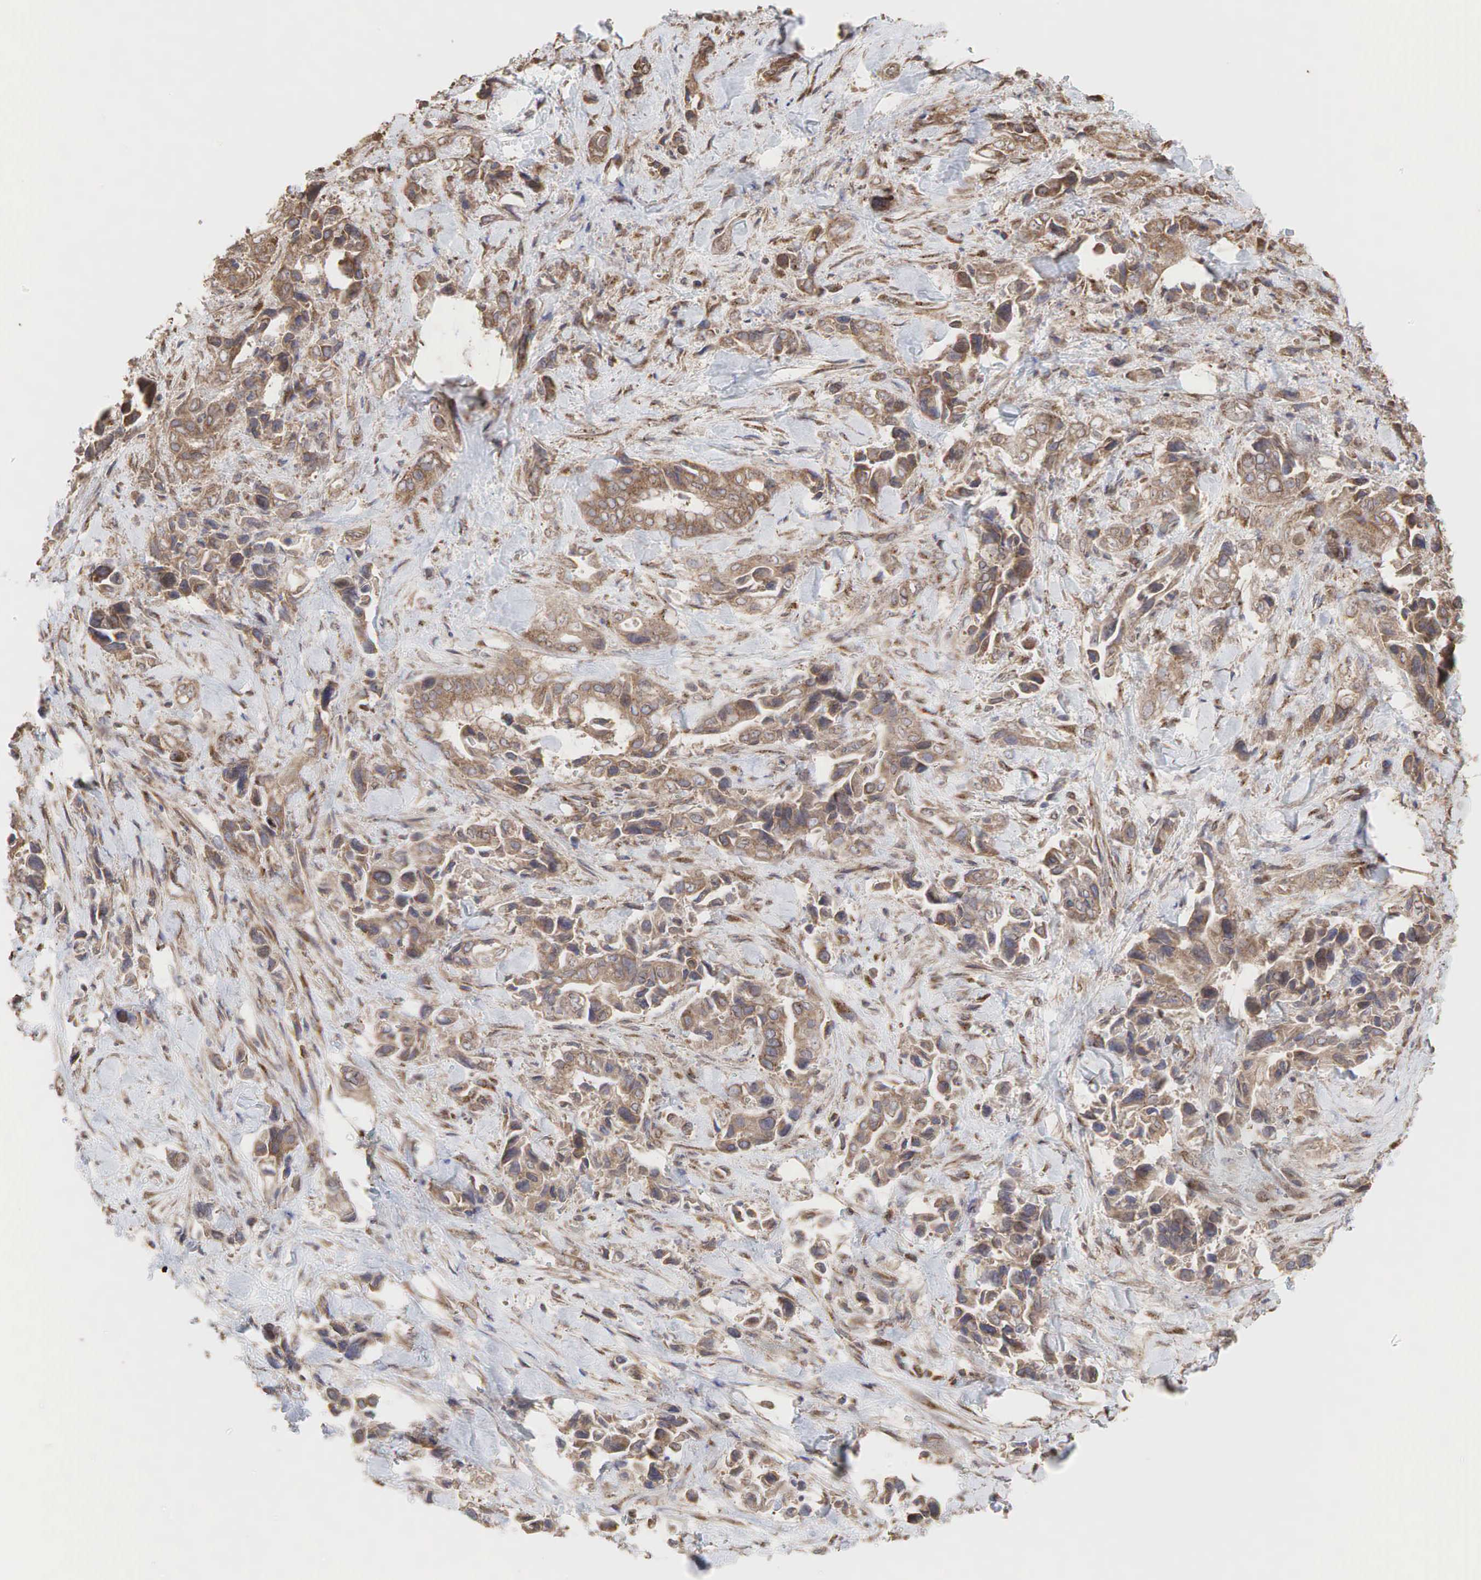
{"staining": {"intensity": "moderate", "quantity": ">75%", "location": "cytoplasmic/membranous"}, "tissue": "pancreatic cancer", "cell_type": "Tumor cells", "image_type": "cancer", "snomed": [{"axis": "morphology", "description": "Adenocarcinoma, NOS"}, {"axis": "topography", "description": "Pancreas"}], "caption": "Pancreatic adenocarcinoma stained with a brown dye demonstrates moderate cytoplasmic/membranous positive expression in about >75% of tumor cells.", "gene": "PABPC5", "patient": {"sex": "male", "age": 69}}